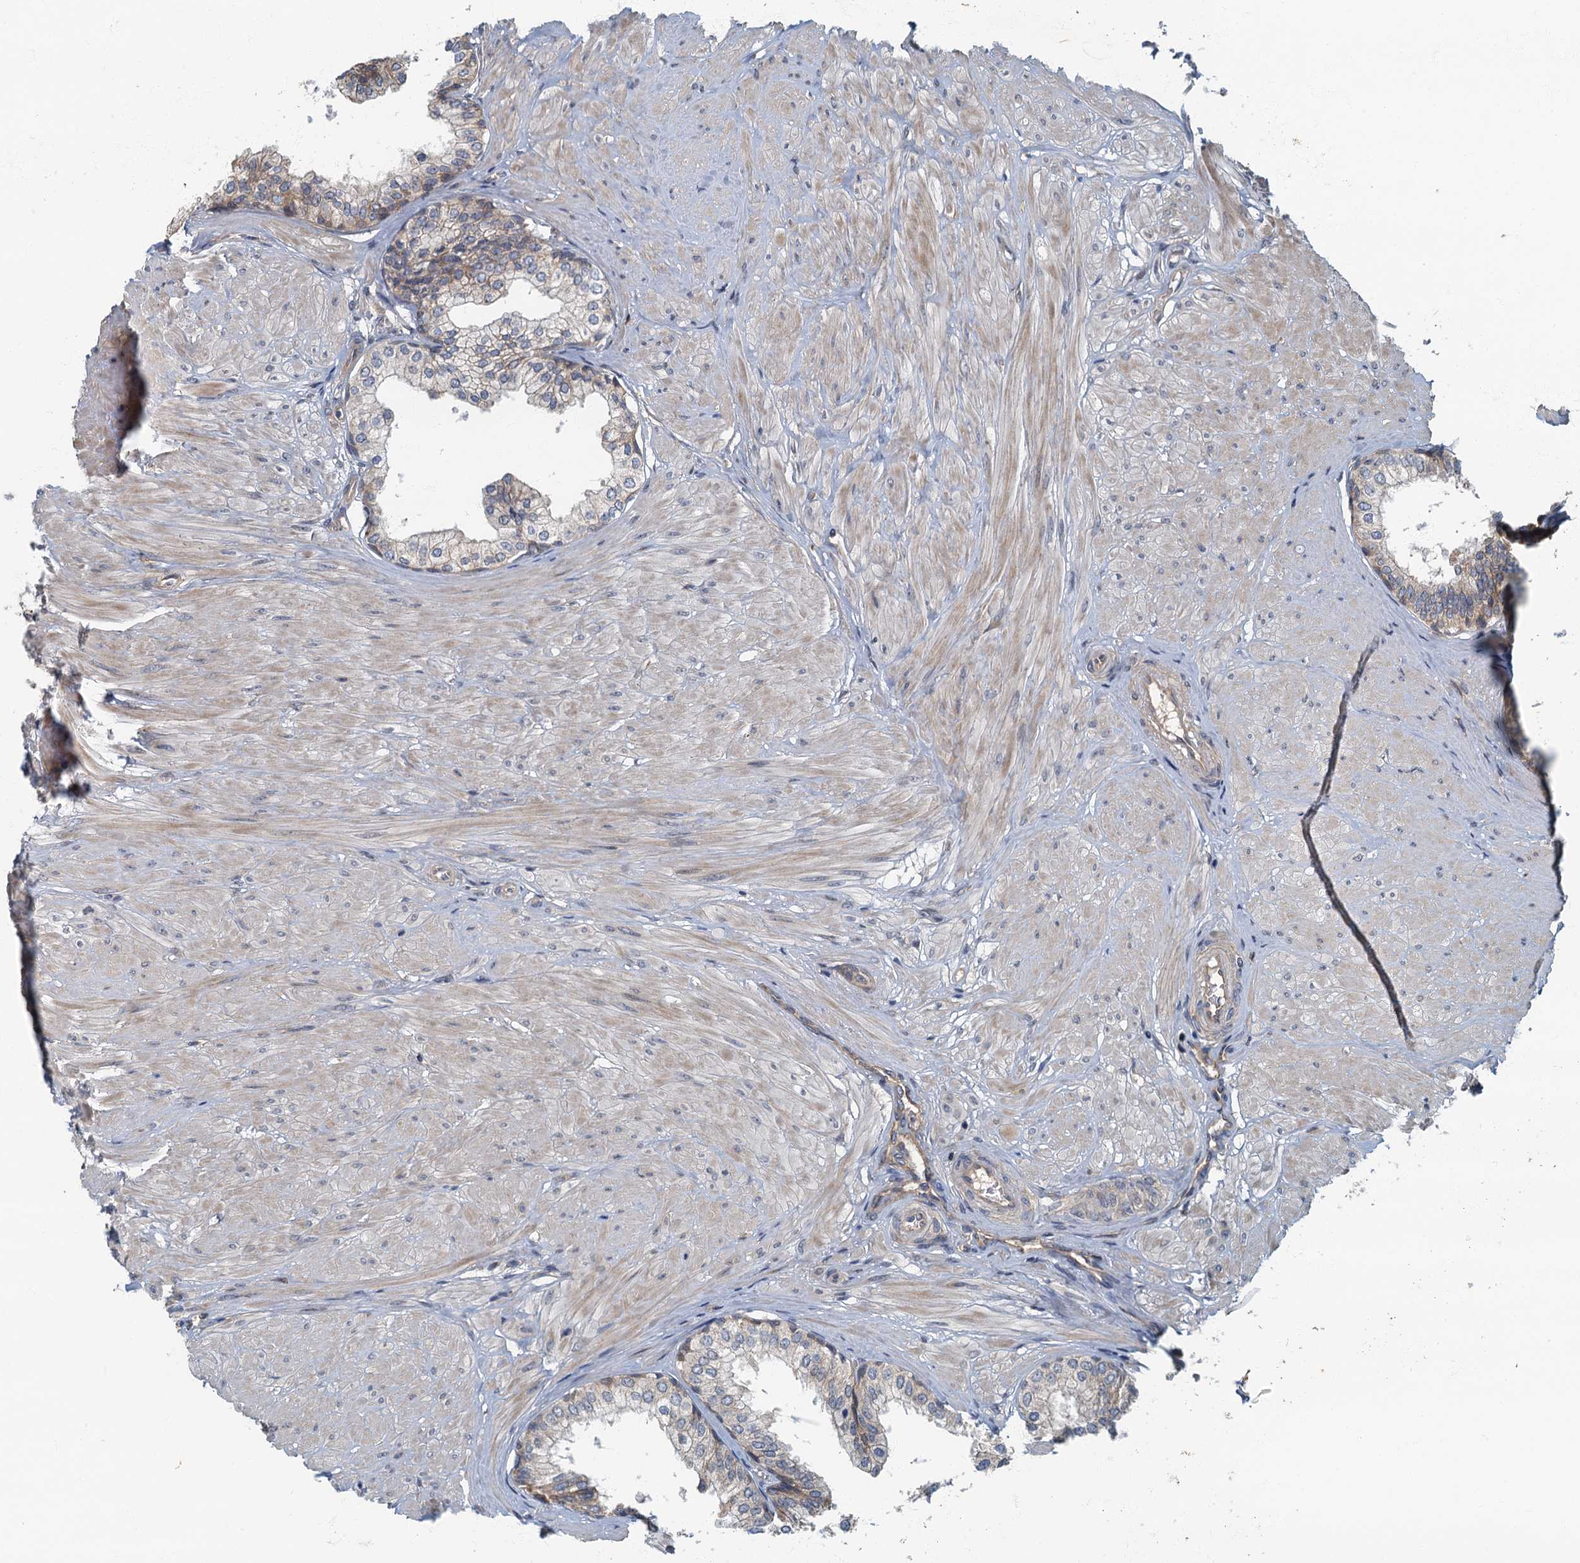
{"staining": {"intensity": "weak", "quantity": "<25%", "location": "cytoplasmic/membranous"}, "tissue": "prostate", "cell_type": "Glandular cells", "image_type": "normal", "snomed": [{"axis": "morphology", "description": "Normal tissue, NOS"}, {"axis": "topography", "description": "Prostate"}], "caption": "This micrograph is of normal prostate stained with IHC to label a protein in brown with the nuclei are counter-stained blue. There is no staining in glandular cells.", "gene": "CKAP2L", "patient": {"sex": "male", "age": 48}}